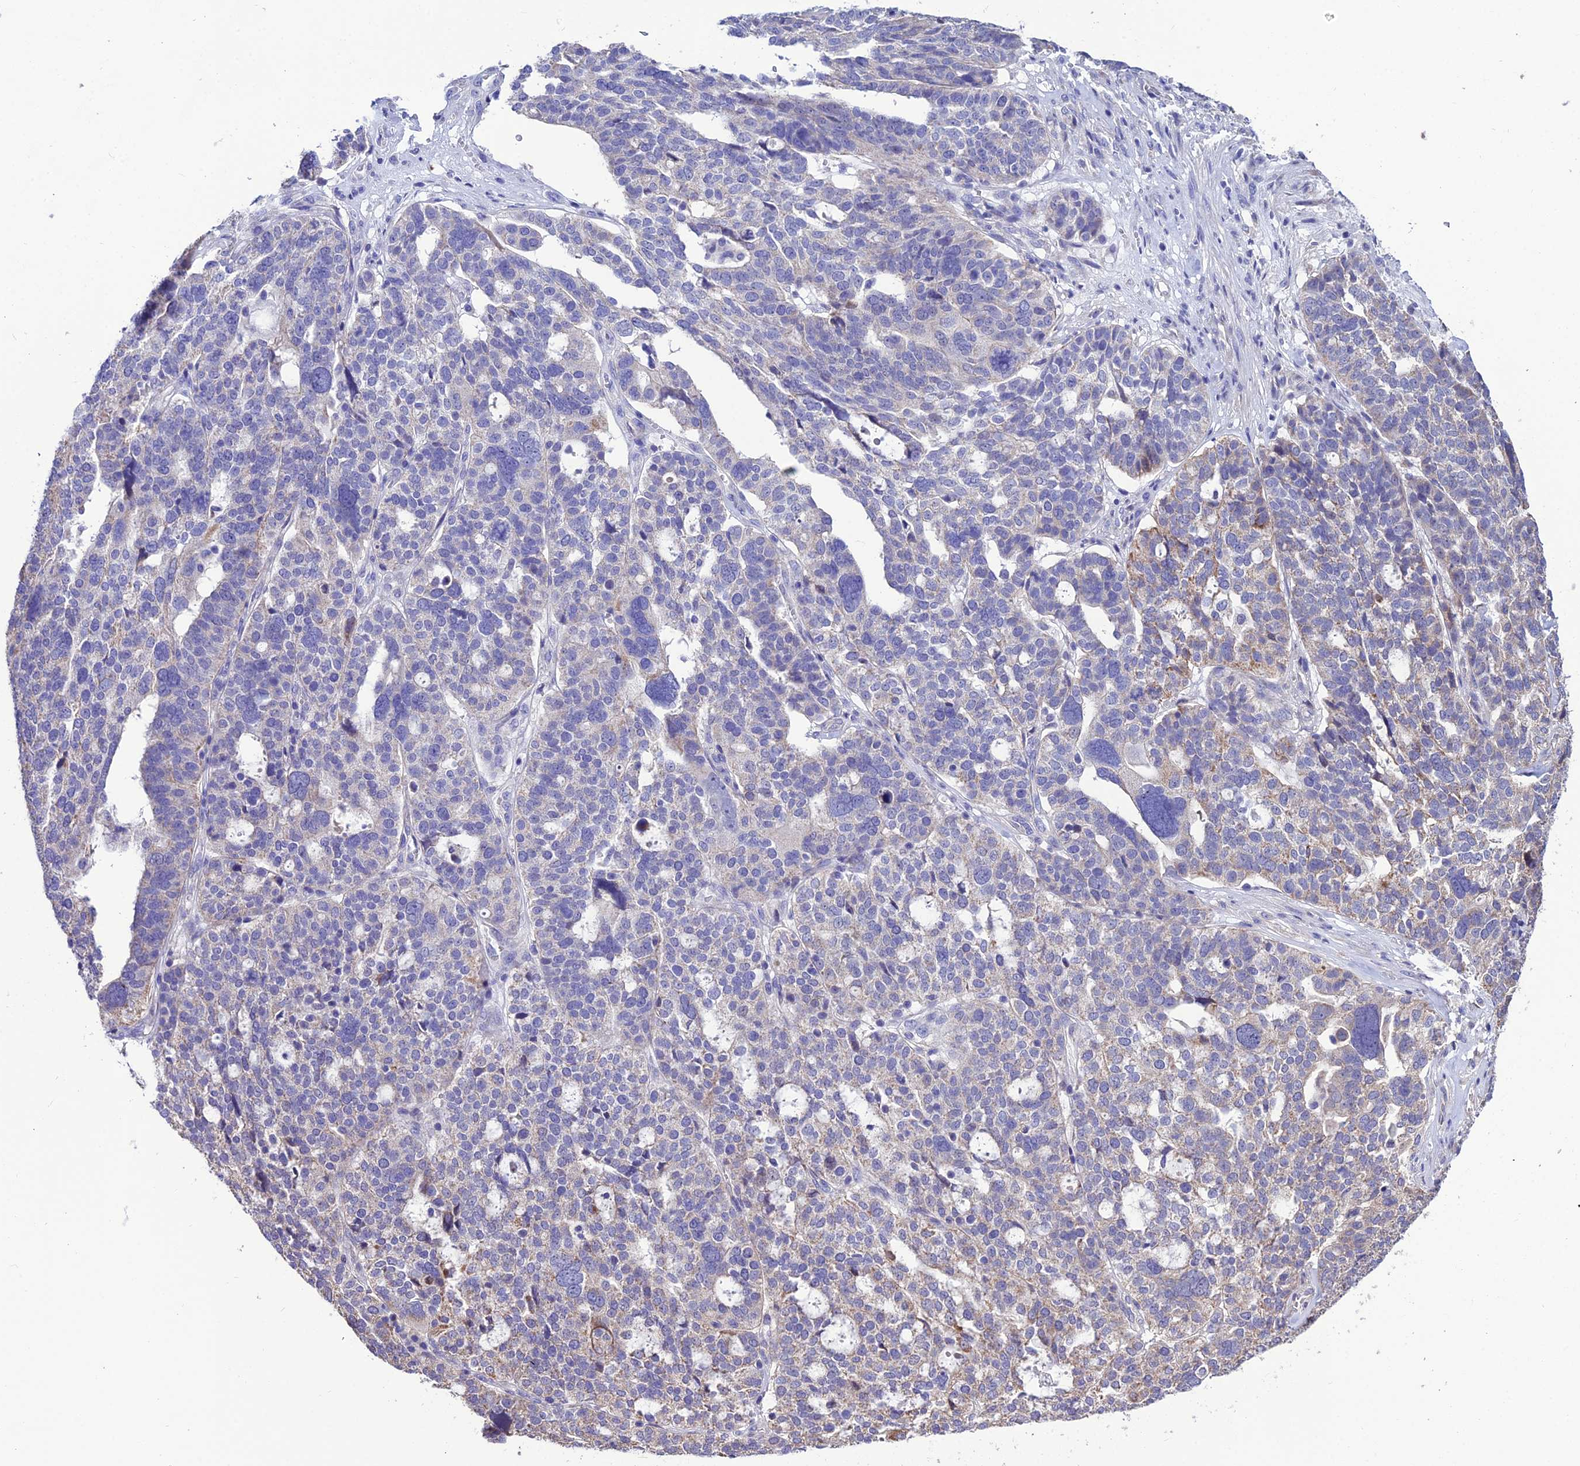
{"staining": {"intensity": "weak", "quantity": "<25%", "location": "cytoplasmic/membranous"}, "tissue": "ovarian cancer", "cell_type": "Tumor cells", "image_type": "cancer", "snomed": [{"axis": "morphology", "description": "Cystadenocarcinoma, serous, NOS"}, {"axis": "topography", "description": "Ovary"}], "caption": "An immunohistochemistry image of ovarian cancer is shown. There is no staining in tumor cells of ovarian cancer.", "gene": "HOGA1", "patient": {"sex": "female", "age": 59}}